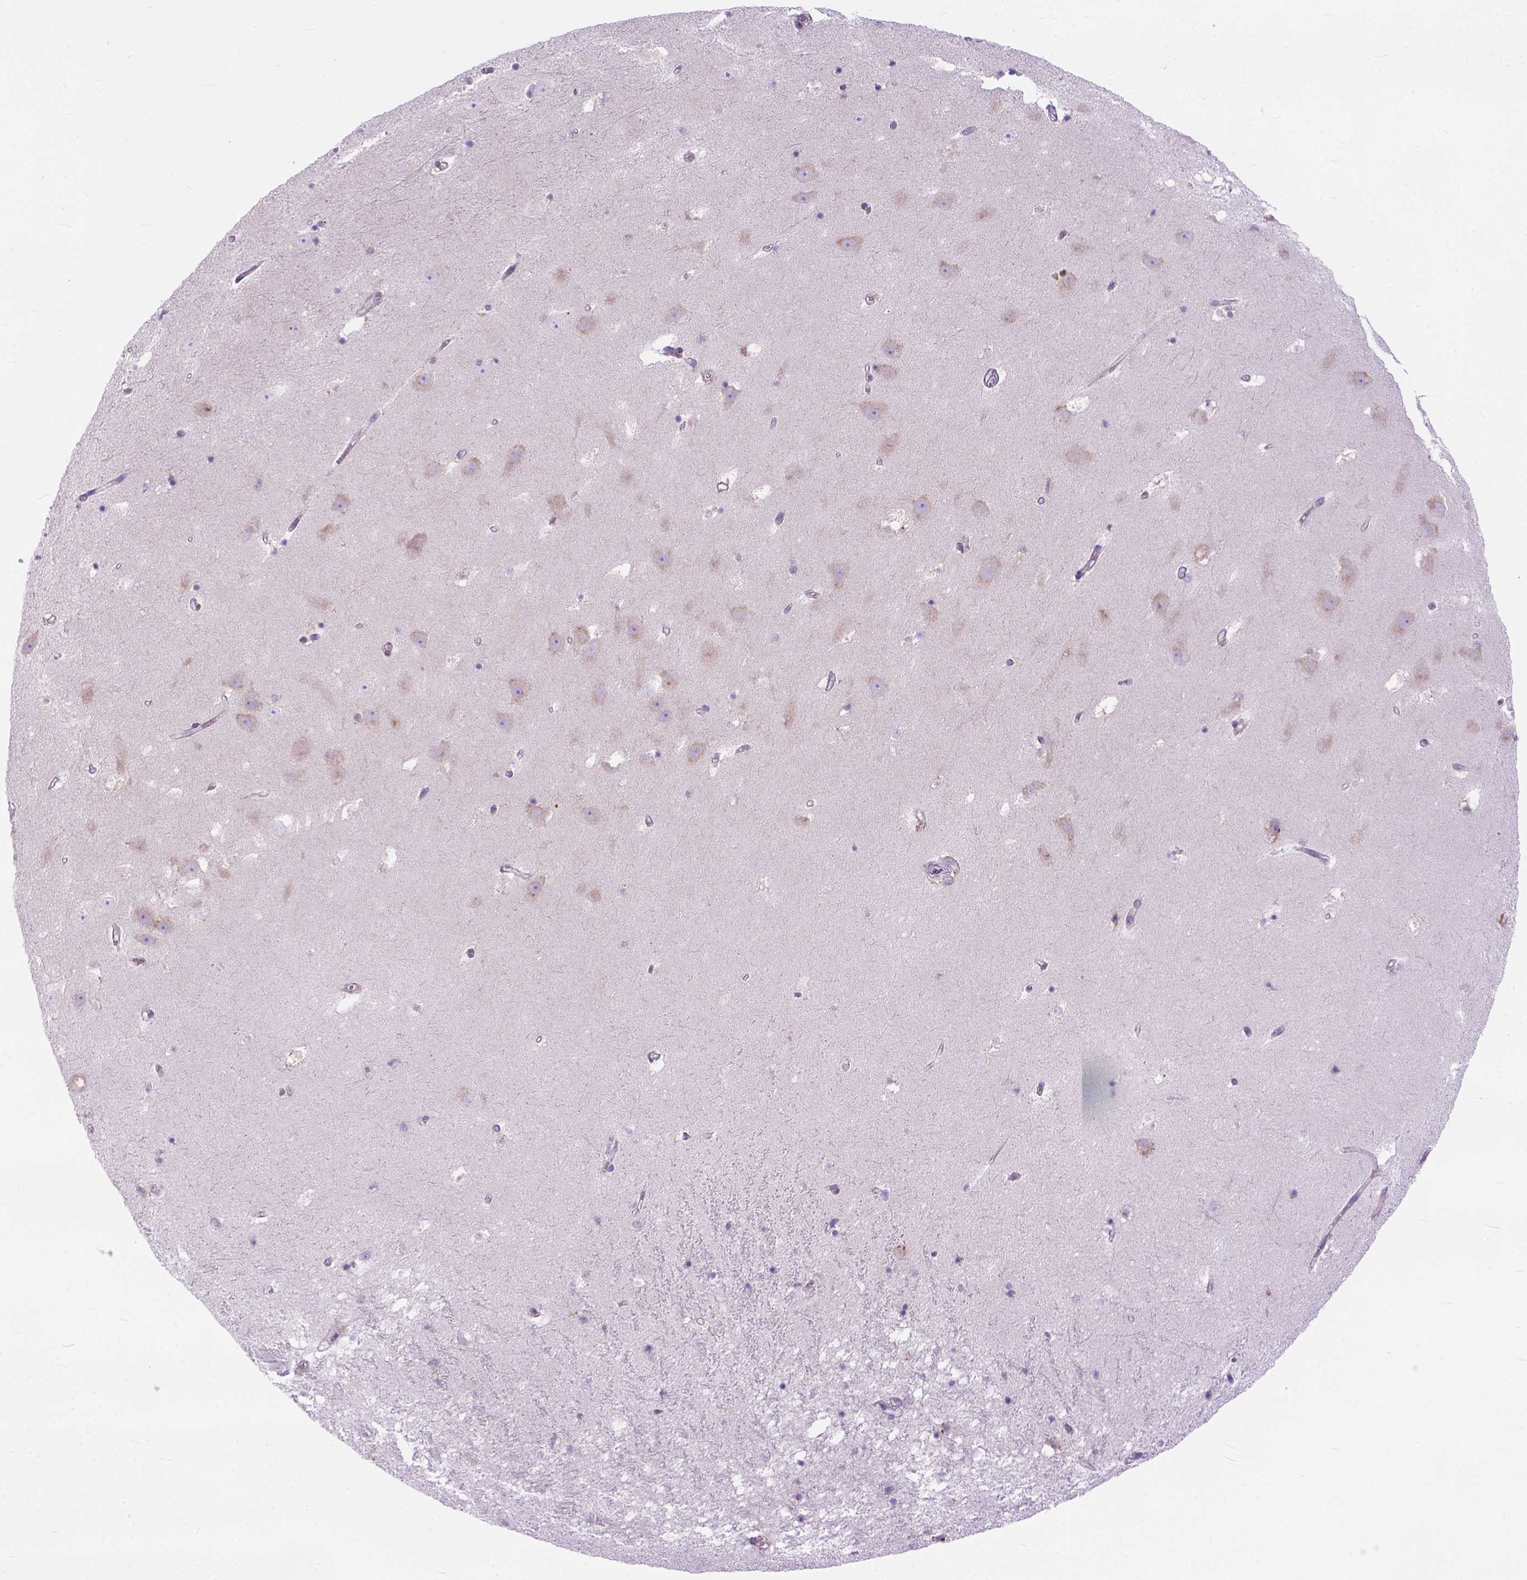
{"staining": {"intensity": "negative", "quantity": "none", "location": "none"}, "tissue": "hippocampus", "cell_type": "Glial cells", "image_type": "normal", "snomed": [{"axis": "morphology", "description": "Normal tissue, NOS"}, {"axis": "topography", "description": "Hippocampus"}], "caption": "Immunohistochemical staining of normal hippocampus displays no significant positivity in glial cells.", "gene": "PLK4", "patient": {"sex": "male", "age": 58}}